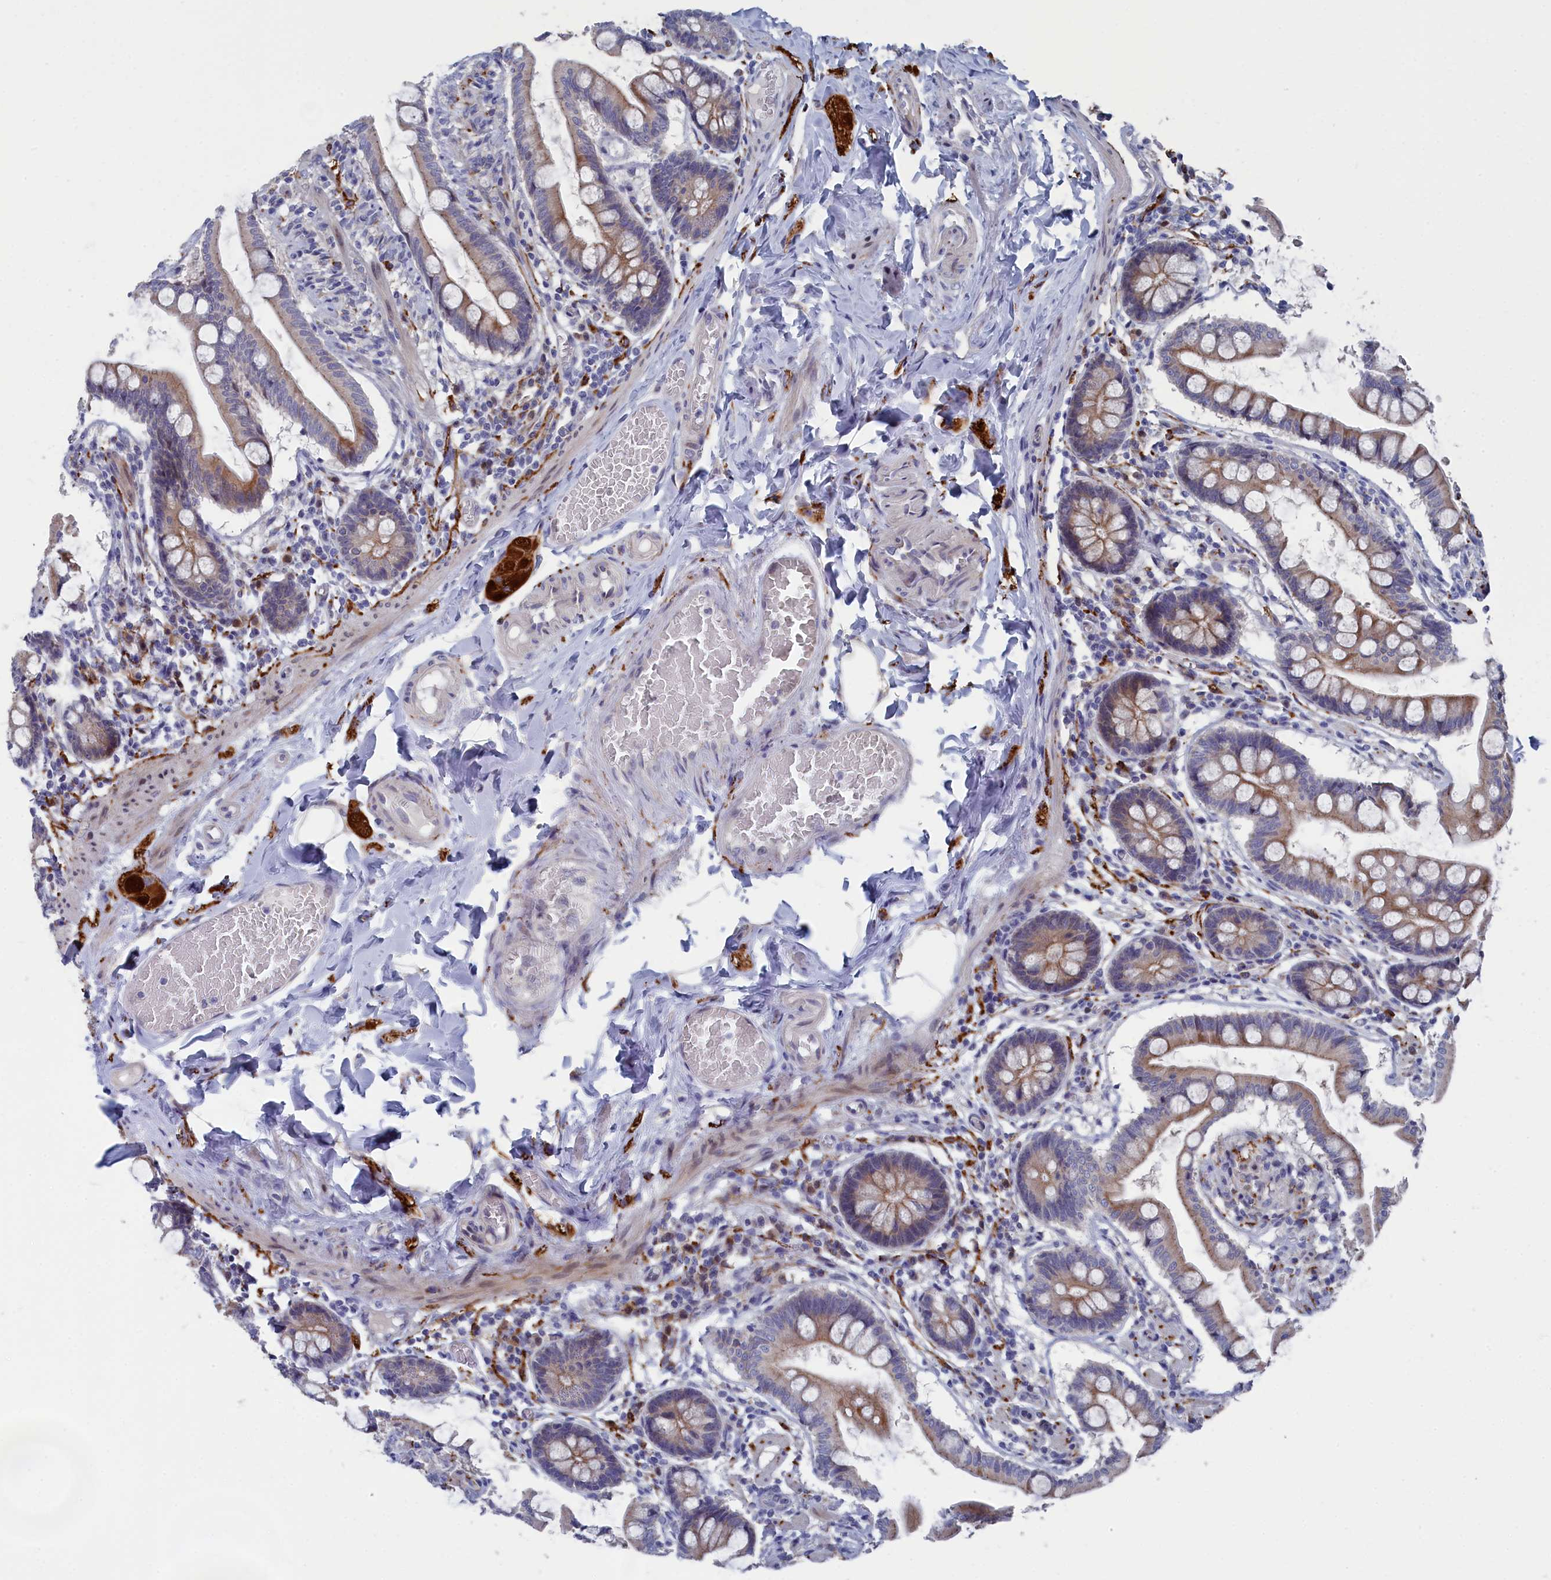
{"staining": {"intensity": "moderate", "quantity": ">75%", "location": "cytoplasmic/membranous"}, "tissue": "small intestine", "cell_type": "Glandular cells", "image_type": "normal", "snomed": [{"axis": "morphology", "description": "Normal tissue, NOS"}, {"axis": "topography", "description": "Small intestine"}], "caption": "Protein expression analysis of unremarkable human small intestine reveals moderate cytoplasmic/membranous expression in approximately >75% of glandular cells. Using DAB (brown) and hematoxylin (blue) stains, captured at high magnification using brightfield microscopy.", "gene": "TMEM161A", "patient": {"sex": "male", "age": 41}}